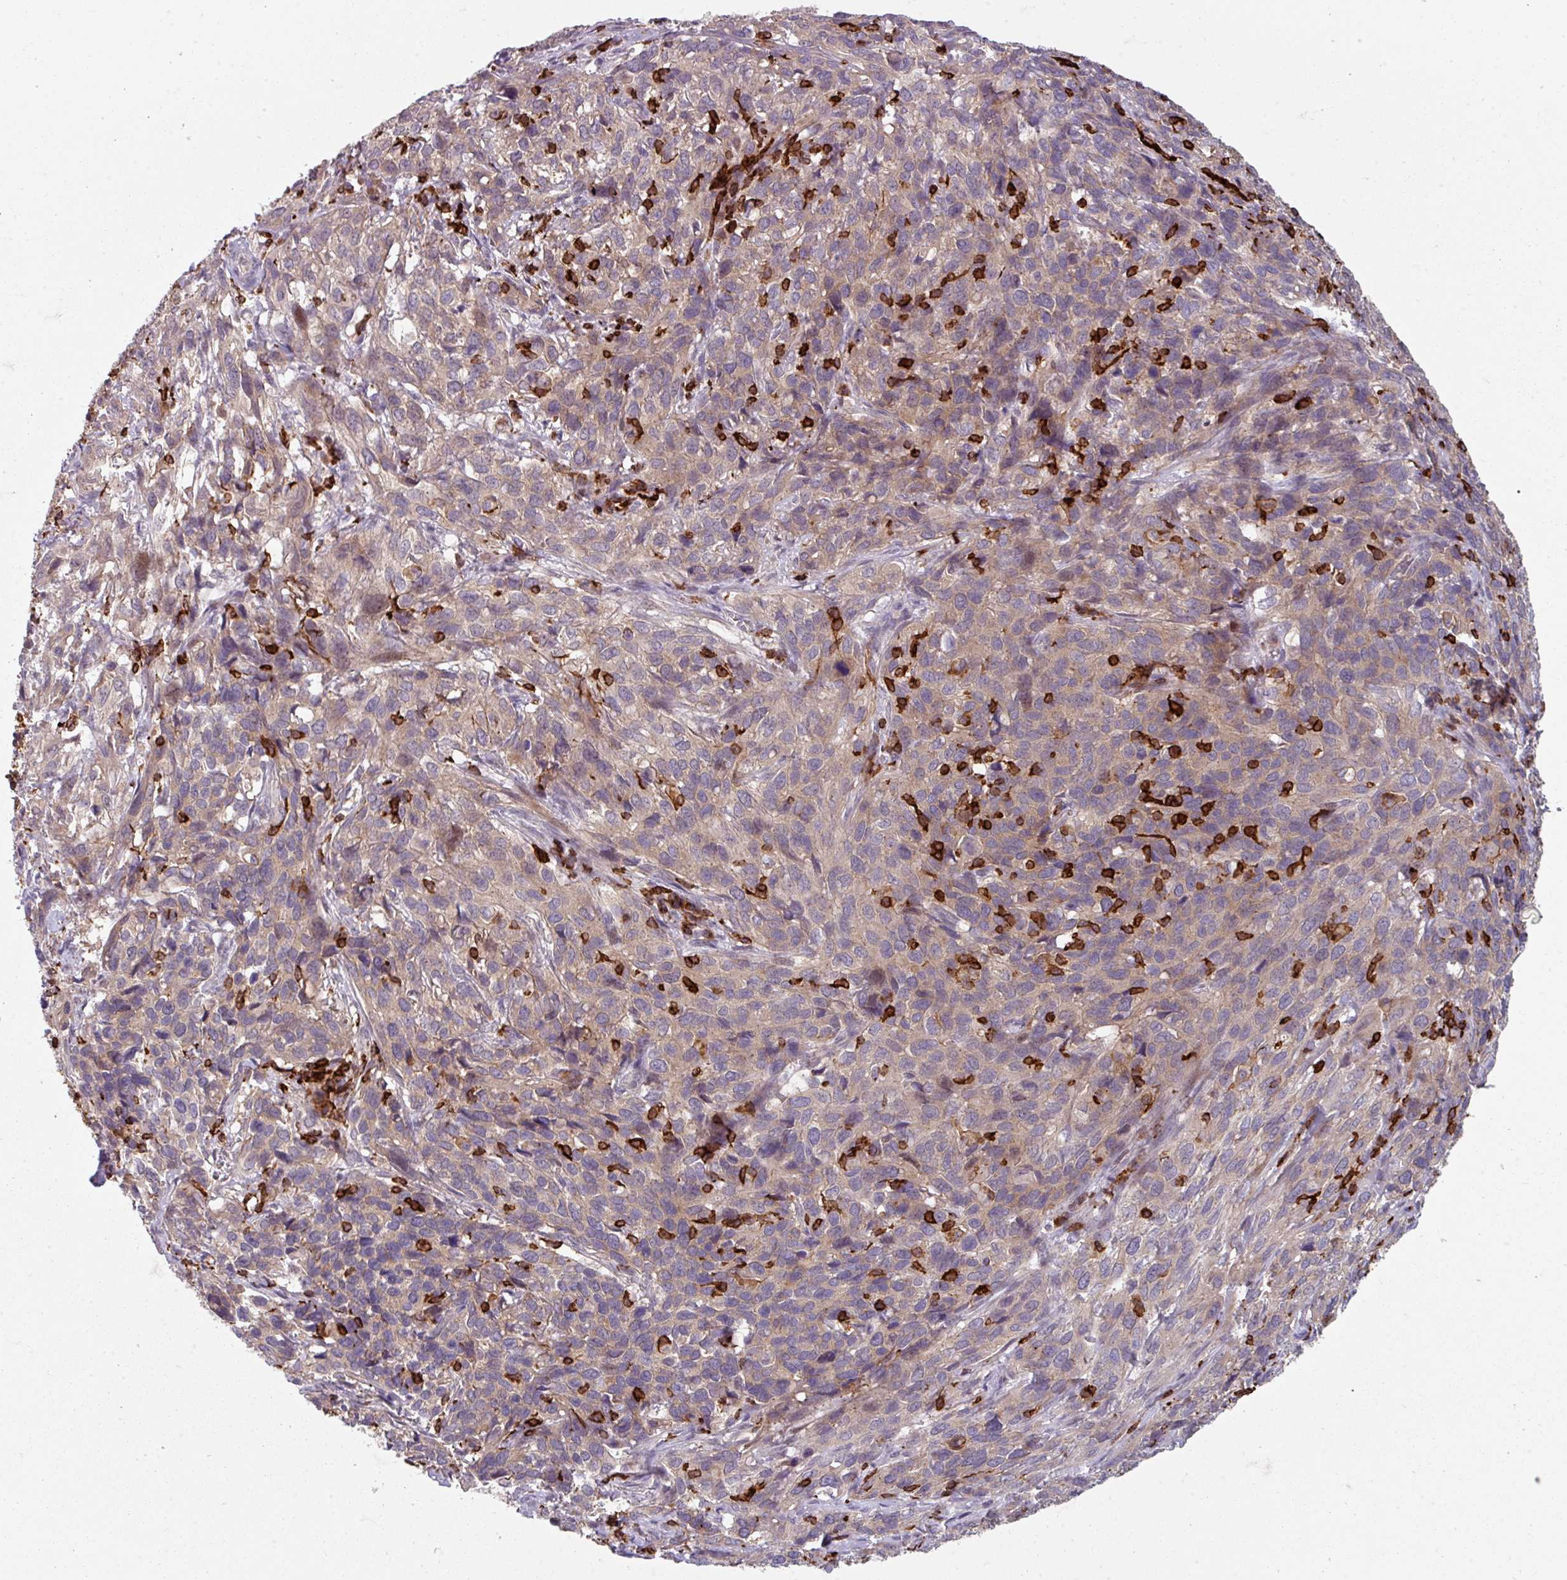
{"staining": {"intensity": "moderate", "quantity": "25%-75%", "location": "cytoplasmic/membranous"}, "tissue": "cervical cancer", "cell_type": "Tumor cells", "image_type": "cancer", "snomed": [{"axis": "morphology", "description": "Squamous cell carcinoma, NOS"}, {"axis": "topography", "description": "Cervix"}], "caption": "Moderate cytoplasmic/membranous protein positivity is present in about 25%-75% of tumor cells in cervical cancer (squamous cell carcinoma).", "gene": "NEDD9", "patient": {"sex": "female", "age": 51}}